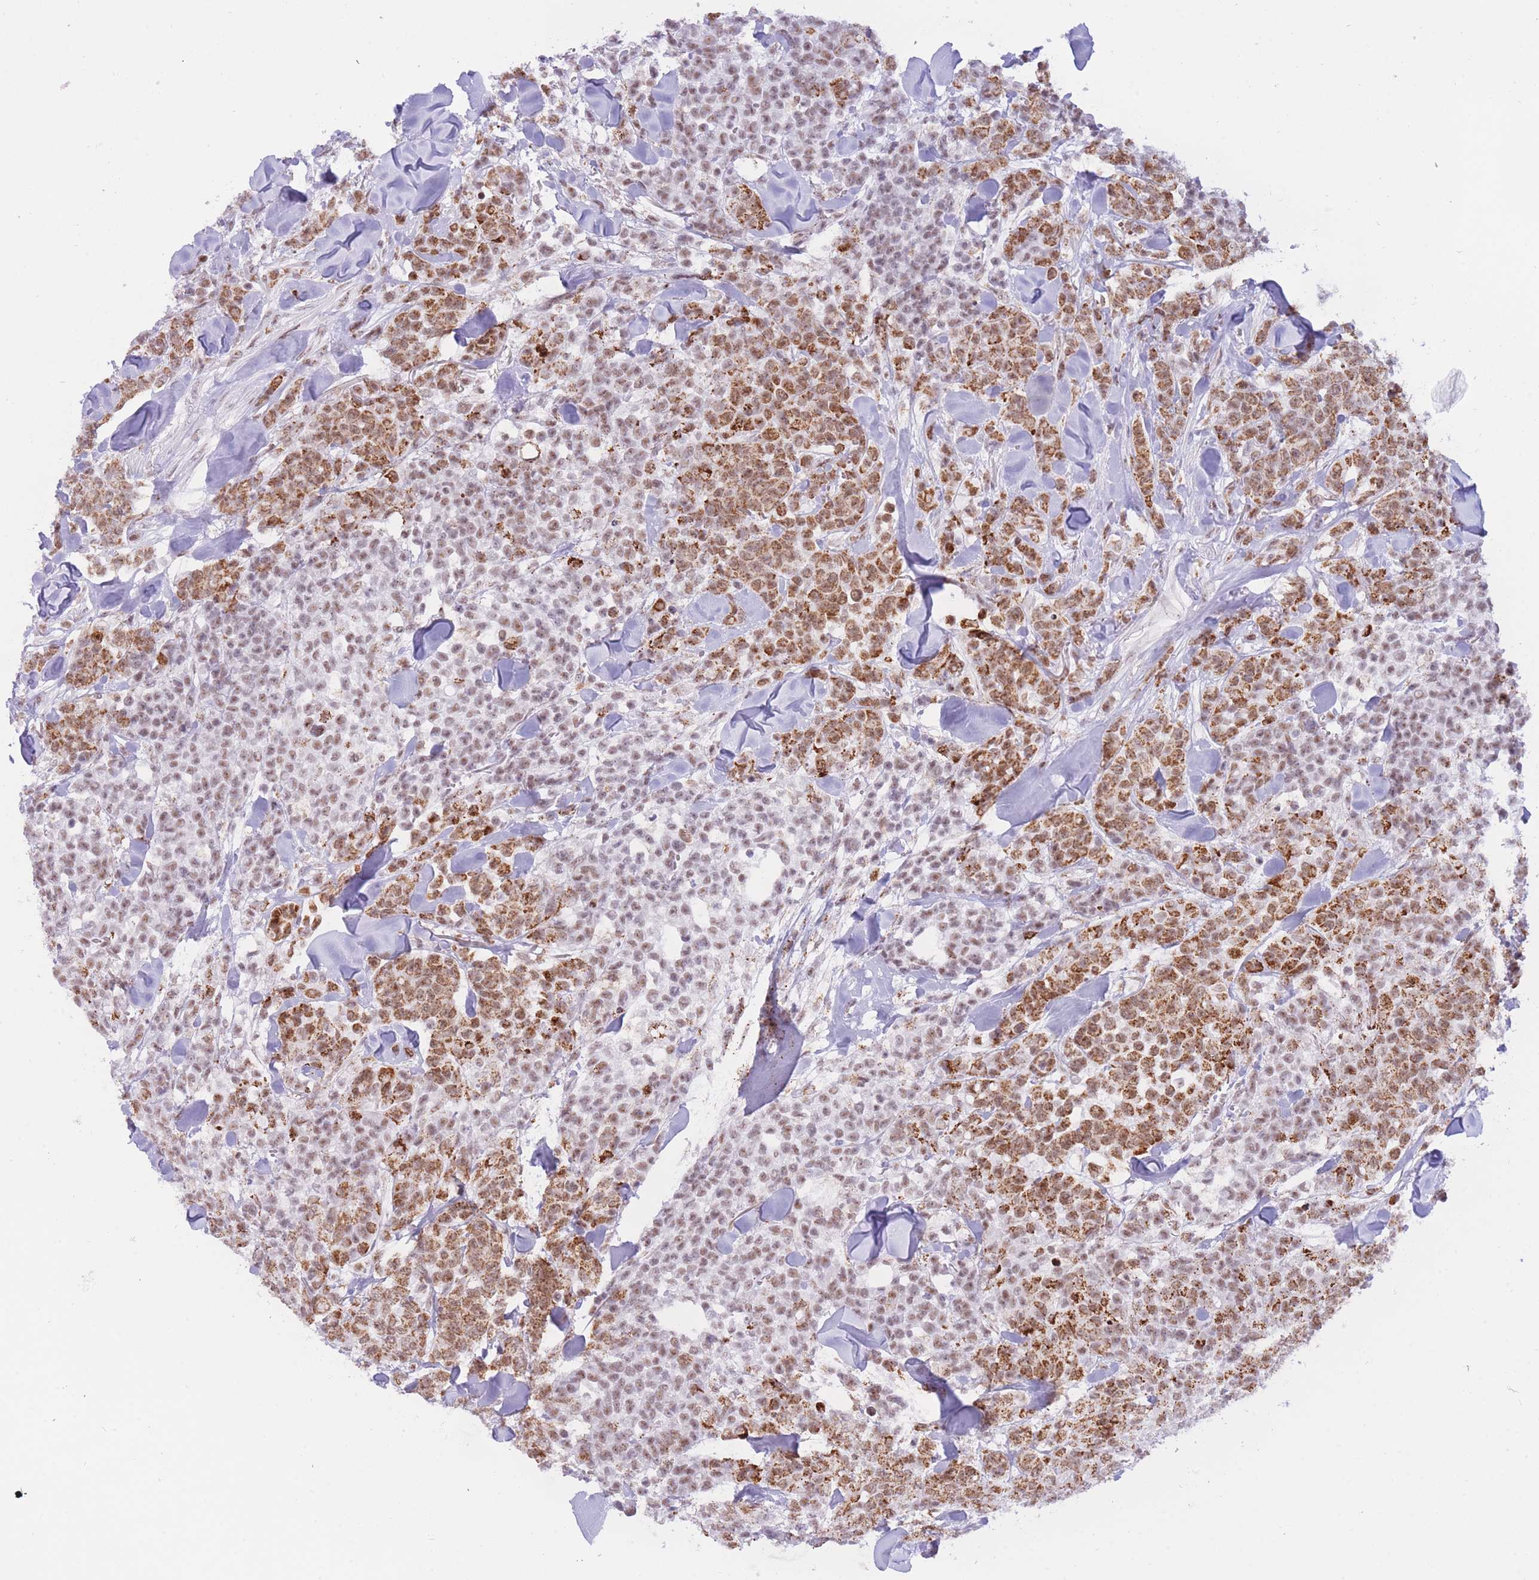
{"staining": {"intensity": "moderate", "quantity": ">75%", "location": "cytoplasmic/membranous,nuclear"}, "tissue": "breast cancer", "cell_type": "Tumor cells", "image_type": "cancer", "snomed": [{"axis": "morphology", "description": "Lobular carcinoma"}, {"axis": "topography", "description": "Breast"}], "caption": "Breast lobular carcinoma stained with DAB (3,3'-diaminobenzidine) IHC exhibits medium levels of moderate cytoplasmic/membranous and nuclear positivity in approximately >75% of tumor cells.", "gene": "CYP2B6", "patient": {"sex": "female", "age": 91}}